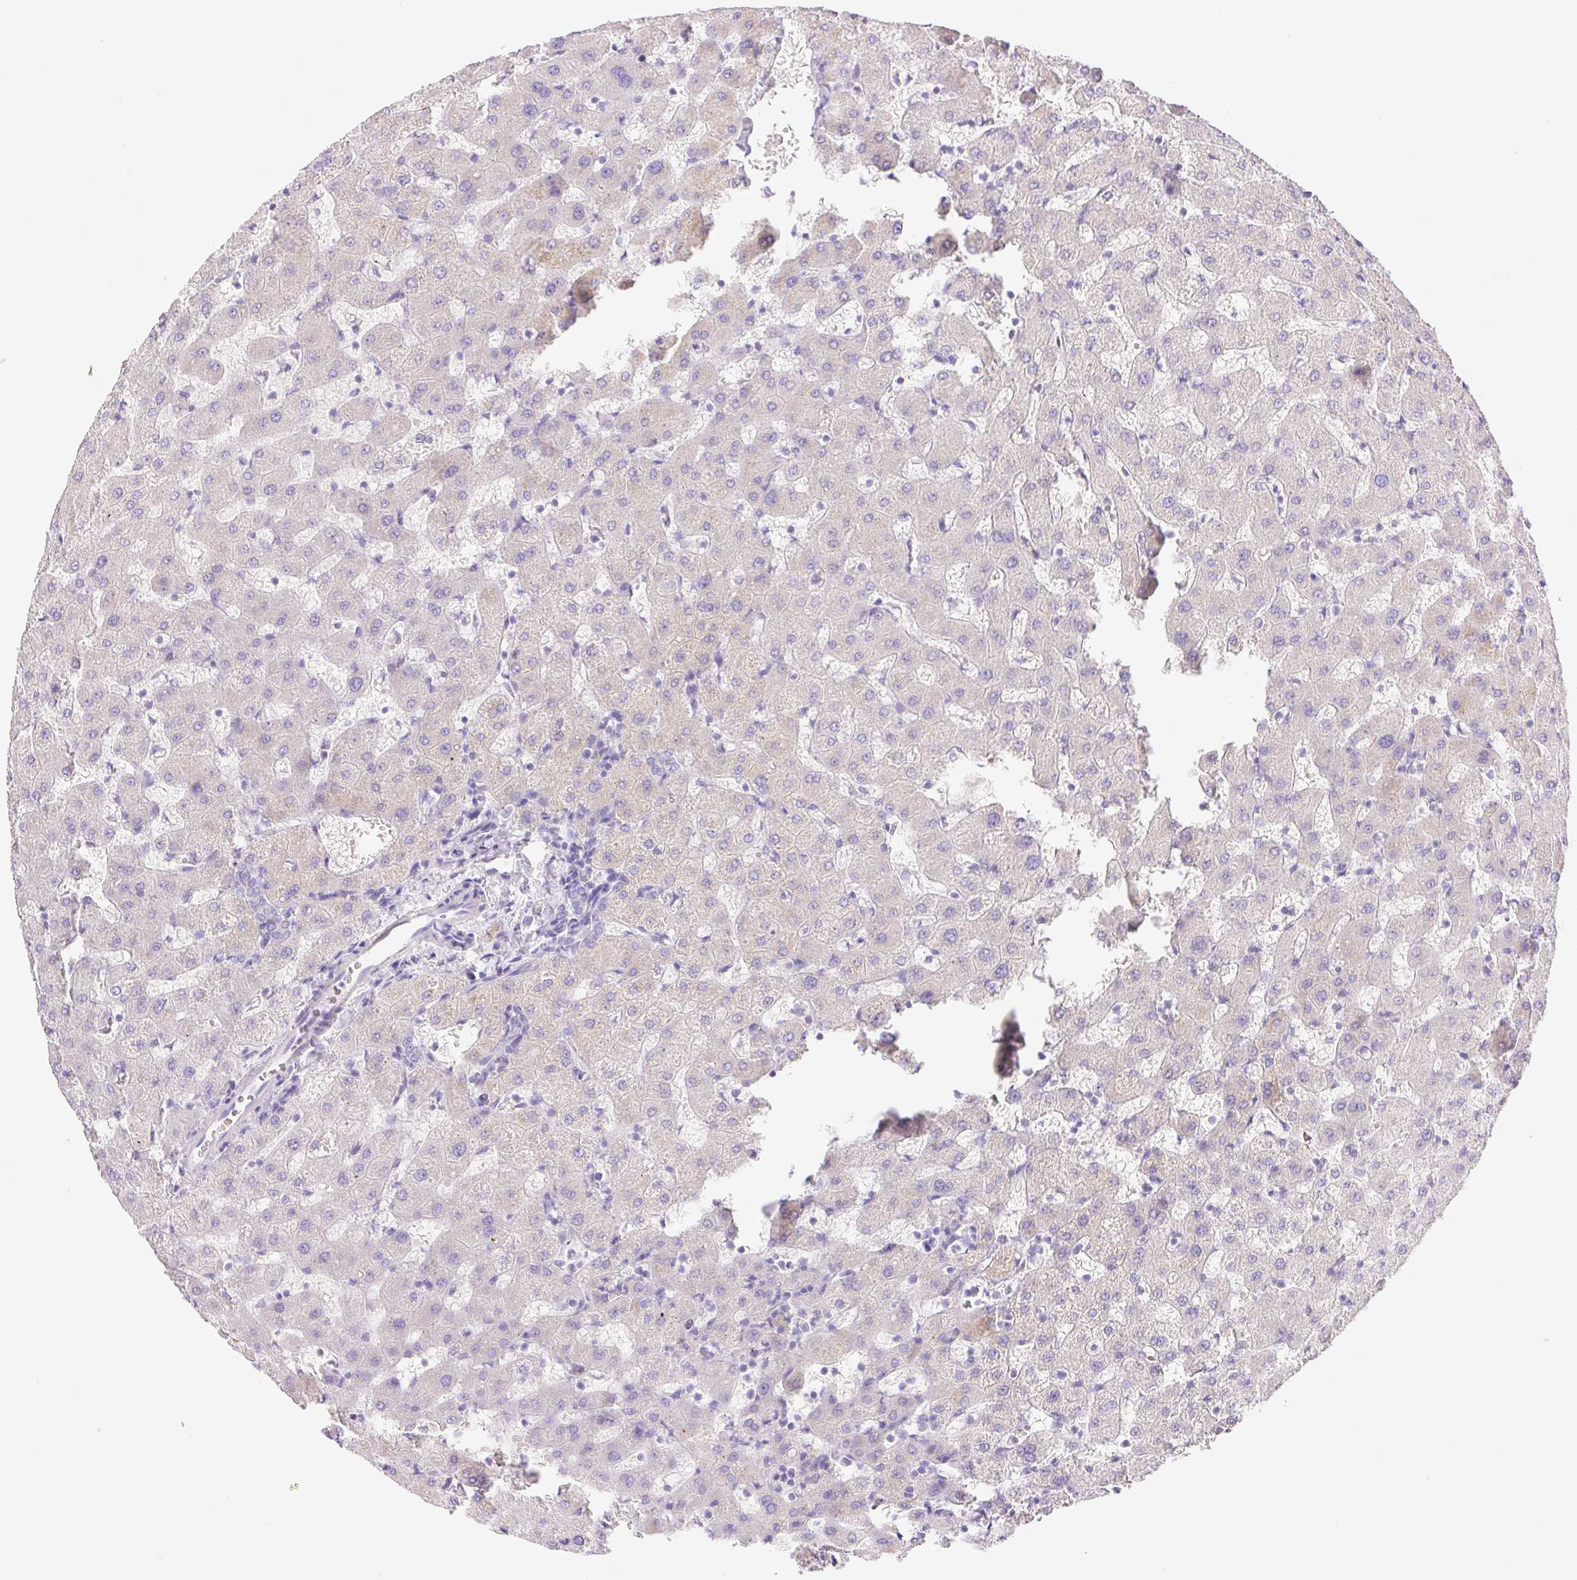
{"staining": {"intensity": "negative", "quantity": "none", "location": "none"}, "tissue": "liver", "cell_type": "Cholangiocytes", "image_type": "normal", "snomed": [{"axis": "morphology", "description": "Normal tissue, NOS"}, {"axis": "topography", "description": "Liver"}], "caption": "Photomicrograph shows no significant protein staining in cholangiocytes of unremarkable liver. Brightfield microscopy of immunohistochemistry stained with DAB (brown) and hematoxylin (blue), captured at high magnification.", "gene": "DENND5A", "patient": {"sex": "female", "age": 63}}